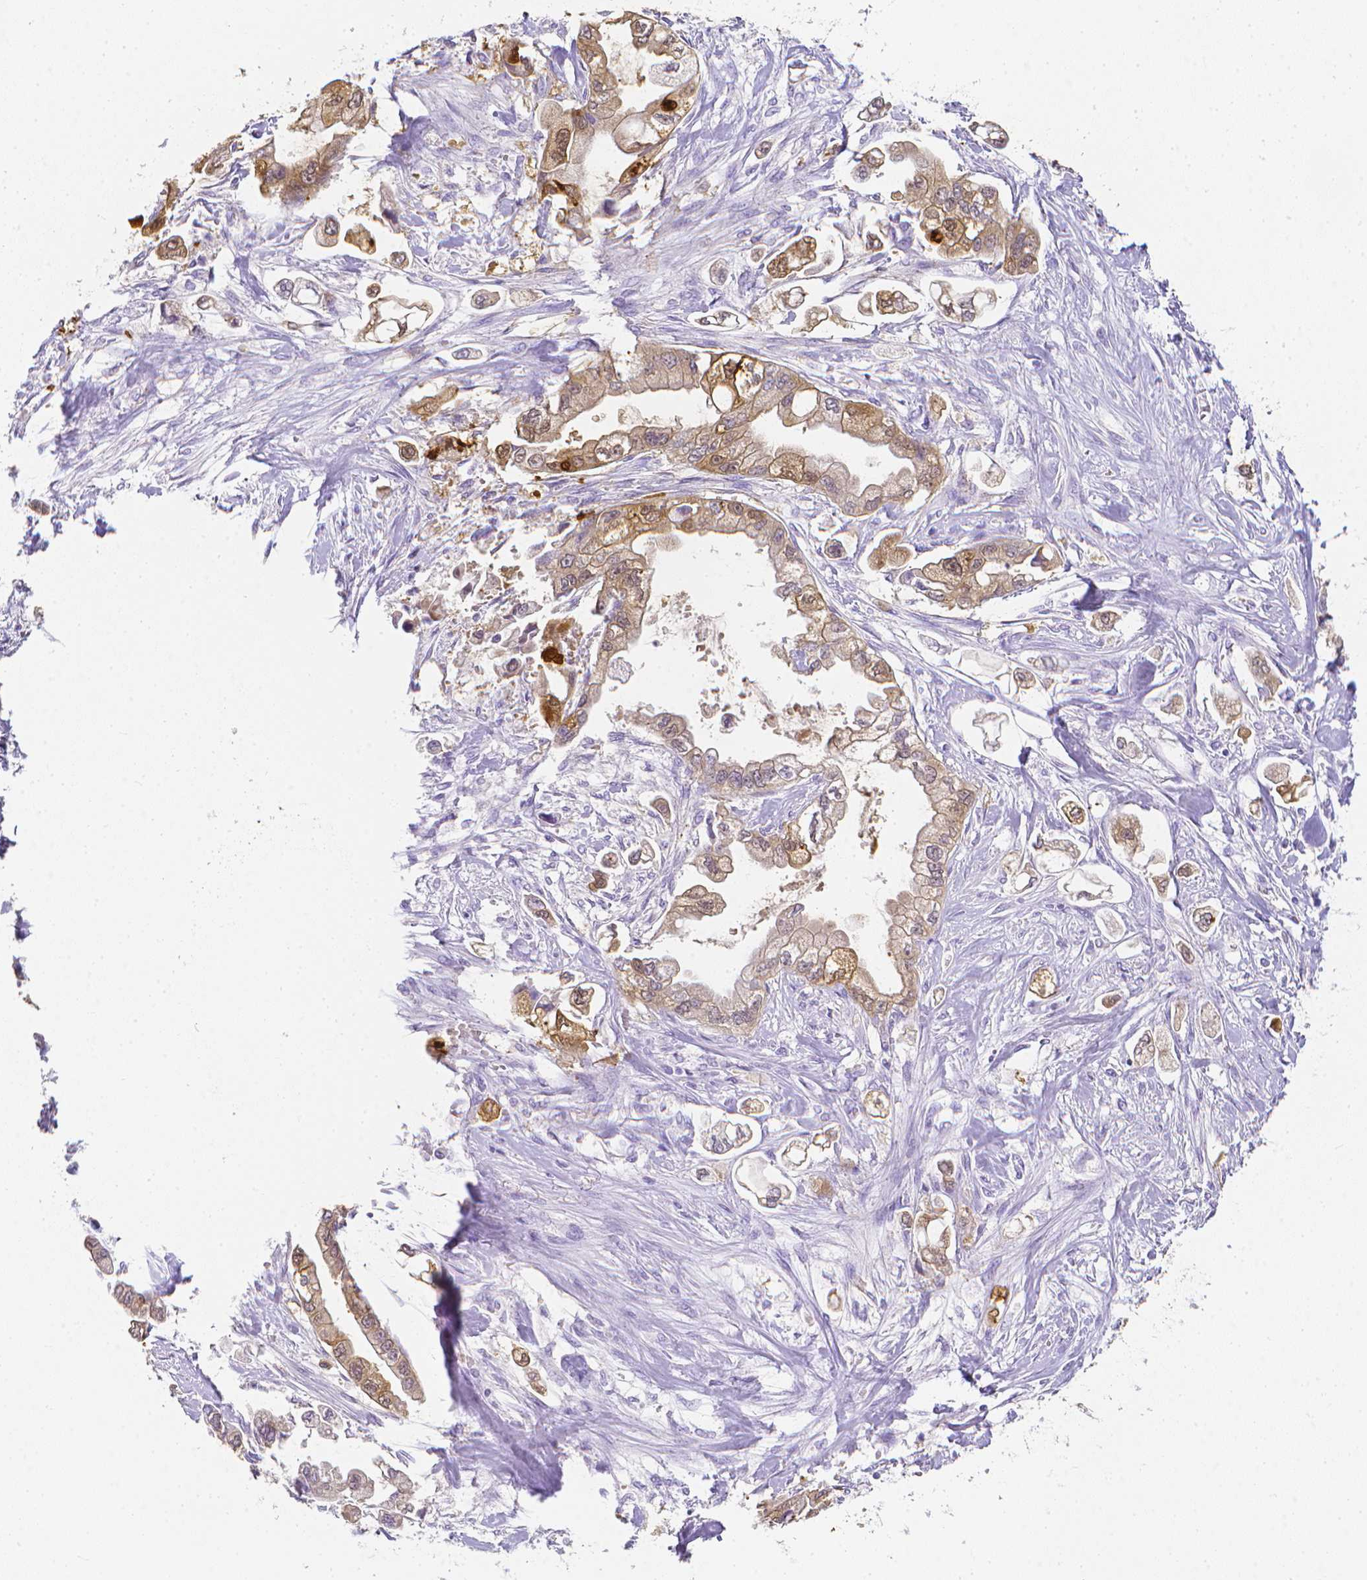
{"staining": {"intensity": "weak", "quantity": ">75%", "location": "cytoplasmic/membranous"}, "tissue": "stomach cancer", "cell_type": "Tumor cells", "image_type": "cancer", "snomed": [{"axis": "morphology", "description": "Adenocarcinoma, NOS"}, {"axis": "topography", "description": "Stomach"}], "caption": "Weak cytoplasmic/membranous protein positivity is seen in approximately >75% of tumor cells in stomach cancer.", "gene": "LGALS4", "patient": {"sex": "male", "age": 62}}